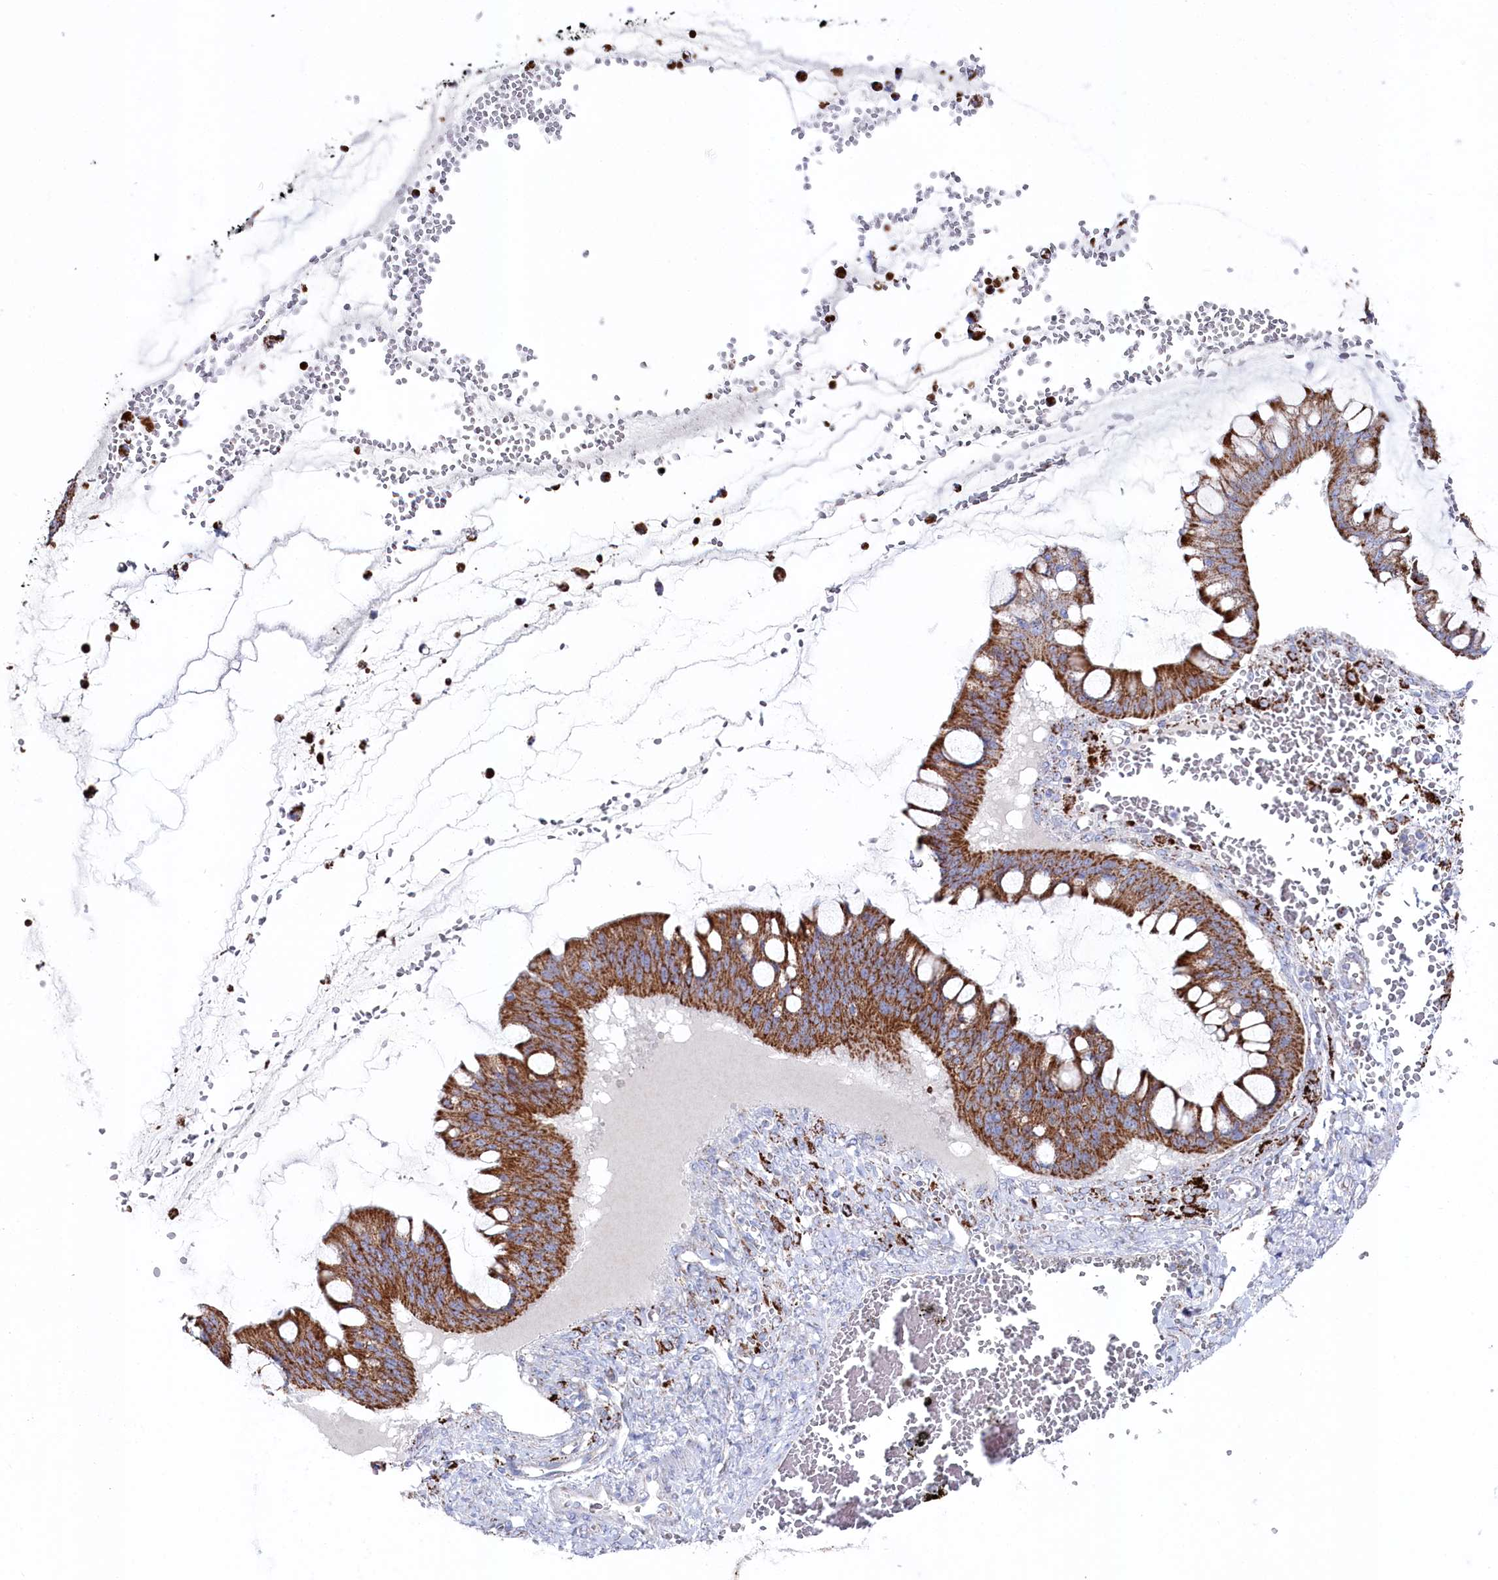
{"staining": {"intensity": "moderate", "quantity": ">75%", "location": "cytoplasmic/membranous"}, "tissue": "ovarian cancer", "cell_type": "Tumor cells", "image_type": "cancer", "snomed": [{"axis": "morphology", "description": "Cystadenocarcinoma, mucinous, NOS"}, {"axis": "topography", "description": "Ovary"}], "caption": "An IHC histopathology image of neoplastic tissue is shown. Protein staining in brown labels moderate cytoplasmic/membranous positivity in mucinous cystadenocarcinoma (ovarian) within tumor cells.", "gene": "GLS2", "patient": {"sex": "female", "age": 73}}